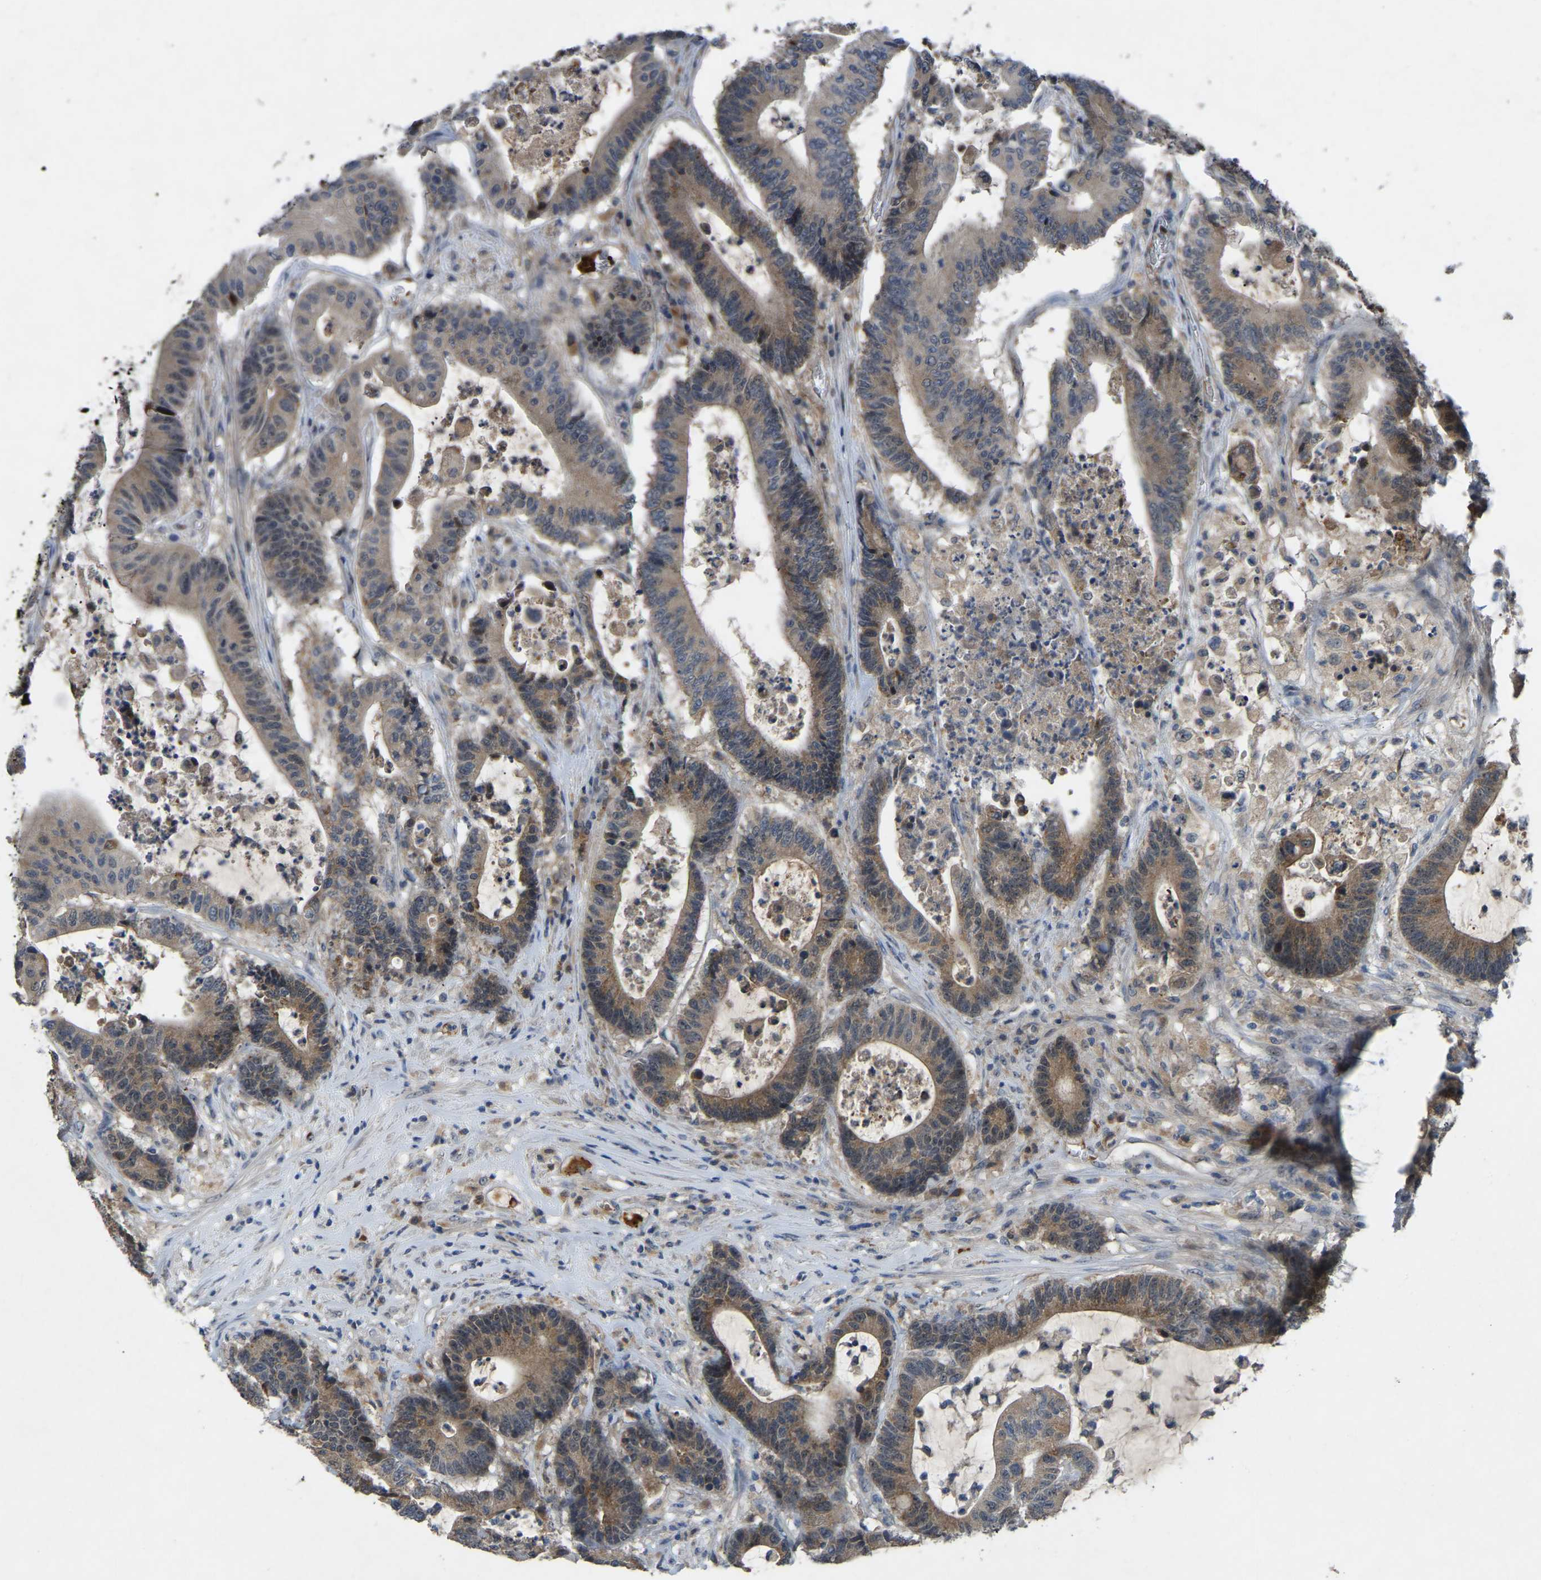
{"staining": {"intensity": "moderate", "quantity": ">75%", "location": "cytoplasmic/membranous"}, "tissue": "colorectal cancer", "cell_type": "Tumor cells", "image_type": "cancer", "snomed": [{"axis": "morphology", "description": "Adenocarcinoma, NOS"}, {"axis": "topography", "description": "Colon"}], "caption": "This photomicrograph displays IHC staining of adenocarcinoma (colorectal), with medium moderate cytoplasmic/membranous positivity in about >75% of tumor cells.", "gene": "FHIT", "patient": {"sex": "female", "age": 84}}